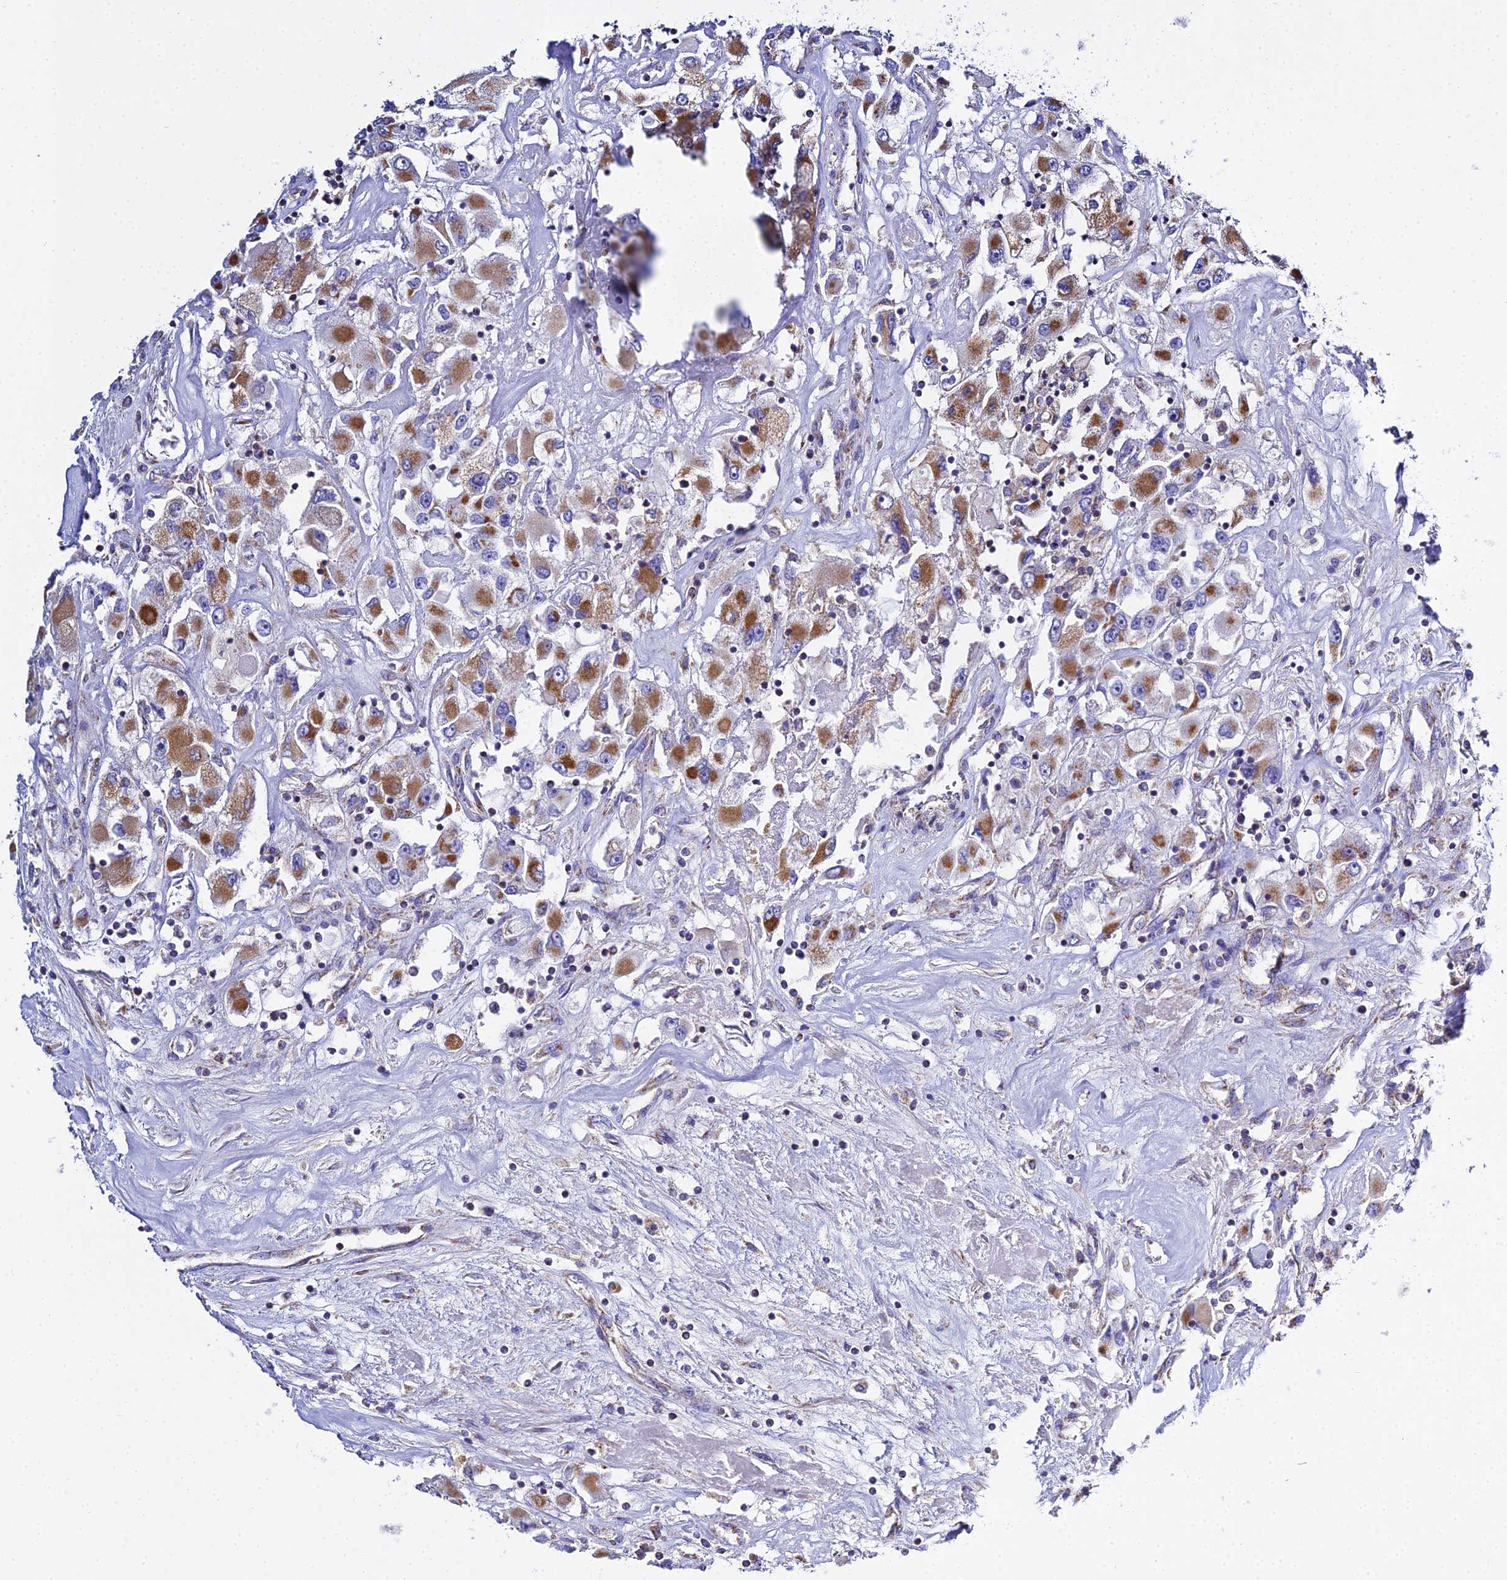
{"staining": {"intensity": "moderate", "quantity": ">75%", "location": "cytoplasmic/membranous"}, "tissue": "renal cancer", "cell_type": "Tumor cells", "image_type": "cancer", "snomed": [{"axis": "morphology", "description": "Adenocarcinoma, NOS"}, {"axis": "topography", "description": "Kidney"}], "caption": "Human adenocarcinoma (renal) stained for a protein (brown) demonstrates moderate cytoplasmic/membranous positive positivity in about >75% of tumor cells.", "gene": "TYW5", "patient": {"sex": "female", "age": 52}}